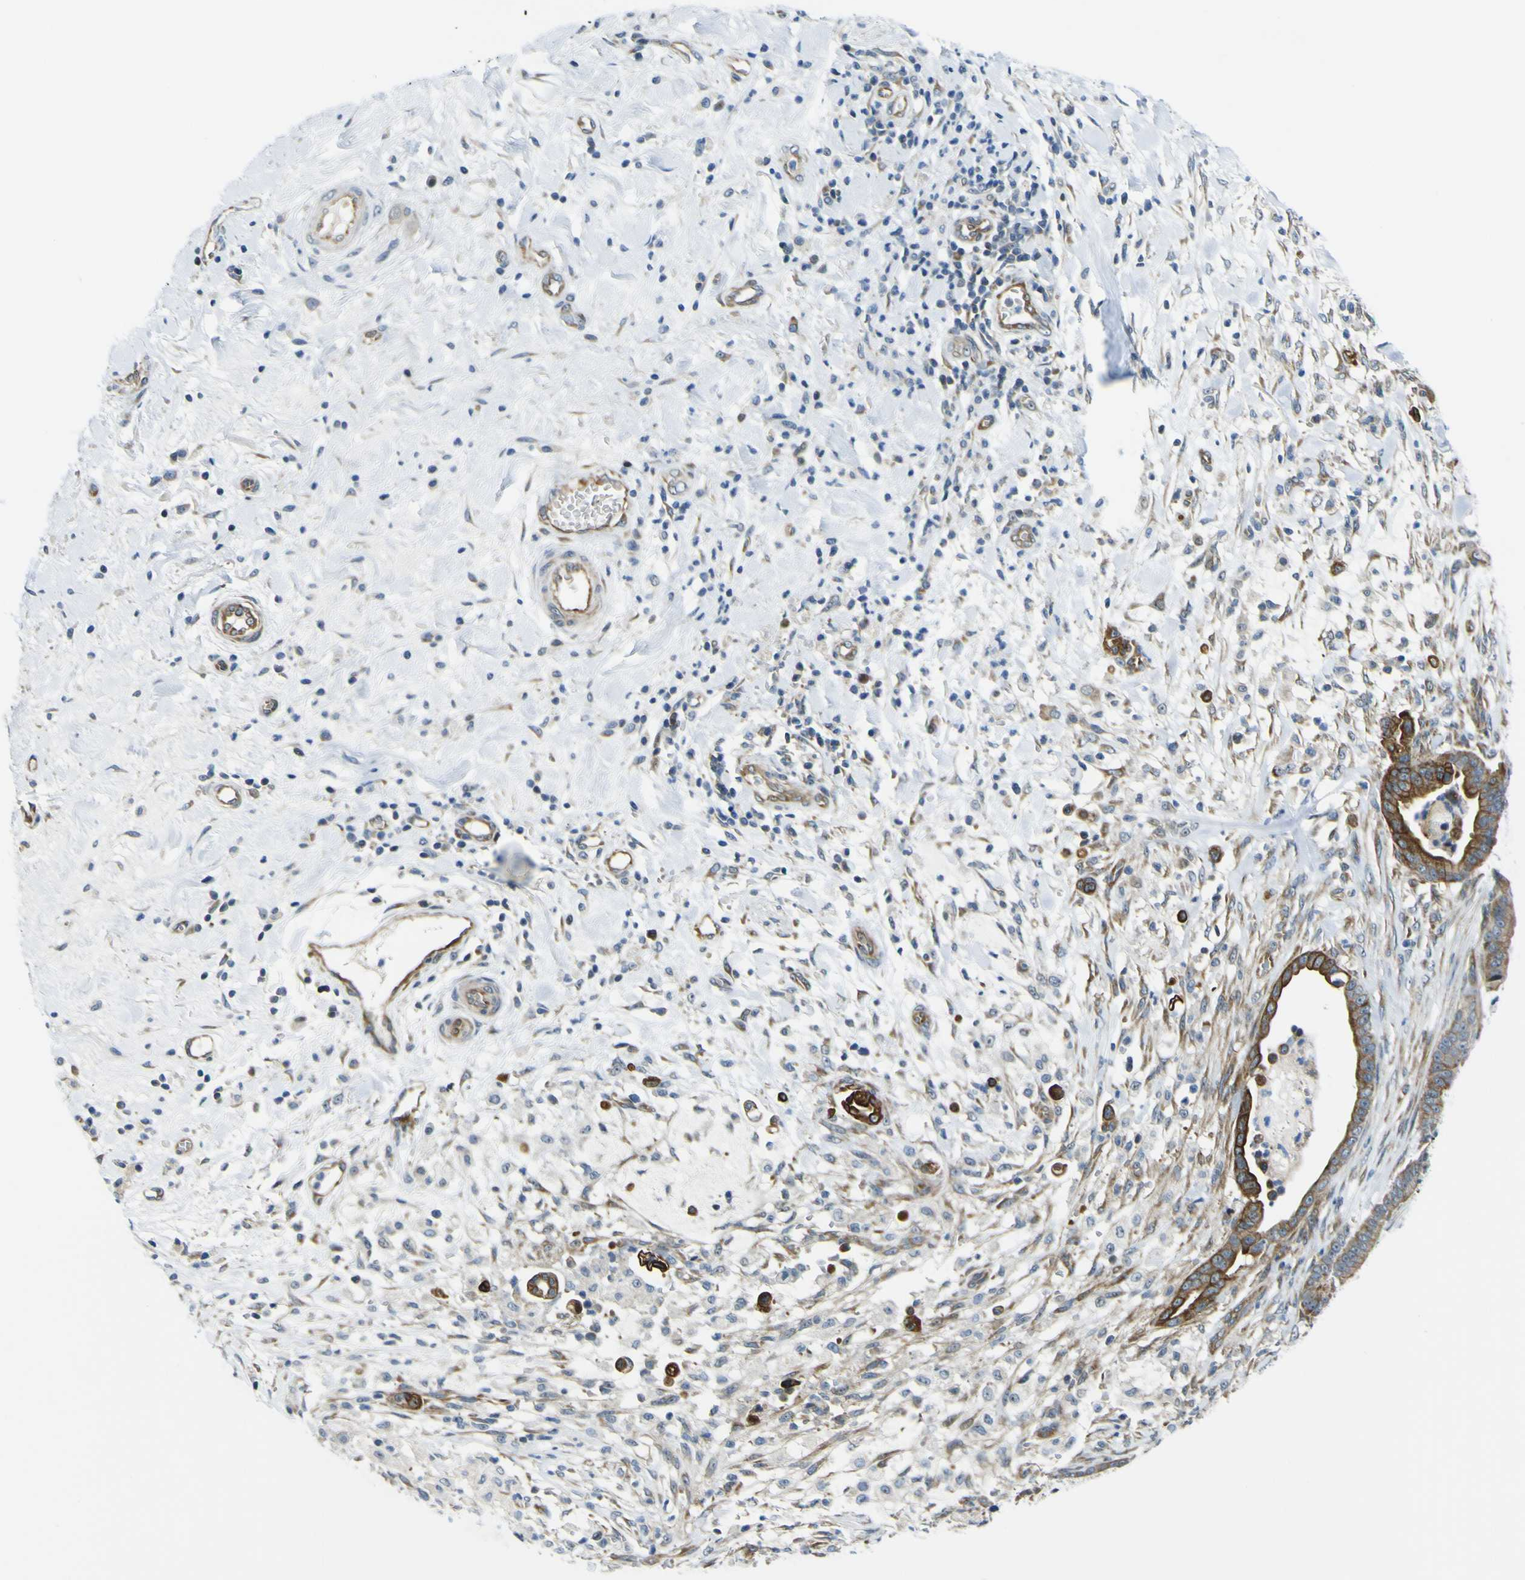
{"staining": {"intensity": "strong", "quantity": ">75%", "location": "cytoplasmic/membranous"}, "tissue": "pancreatic cancer", "cell_type": "Tumor cells", "image_type": "cancer", "snomed": [{"axis": "morphology", "description": "Adenocarcinoma, NOS"}, {"axis": "topography", "description": "Pancreas"}], "caption": "Immunohistochemistry photomicrograph of neoplastic tissue: pancreatic cancer (adenocarcinoma) stained using IHC exhibits high levels of strong protein expression localized specifically in the cytoplasmic/membranous of tumor cells, appearing as a cytoplasmic/membranous brown color.", "gene": "KDM7A", "patient": {"sex": "male", "age": 63}}